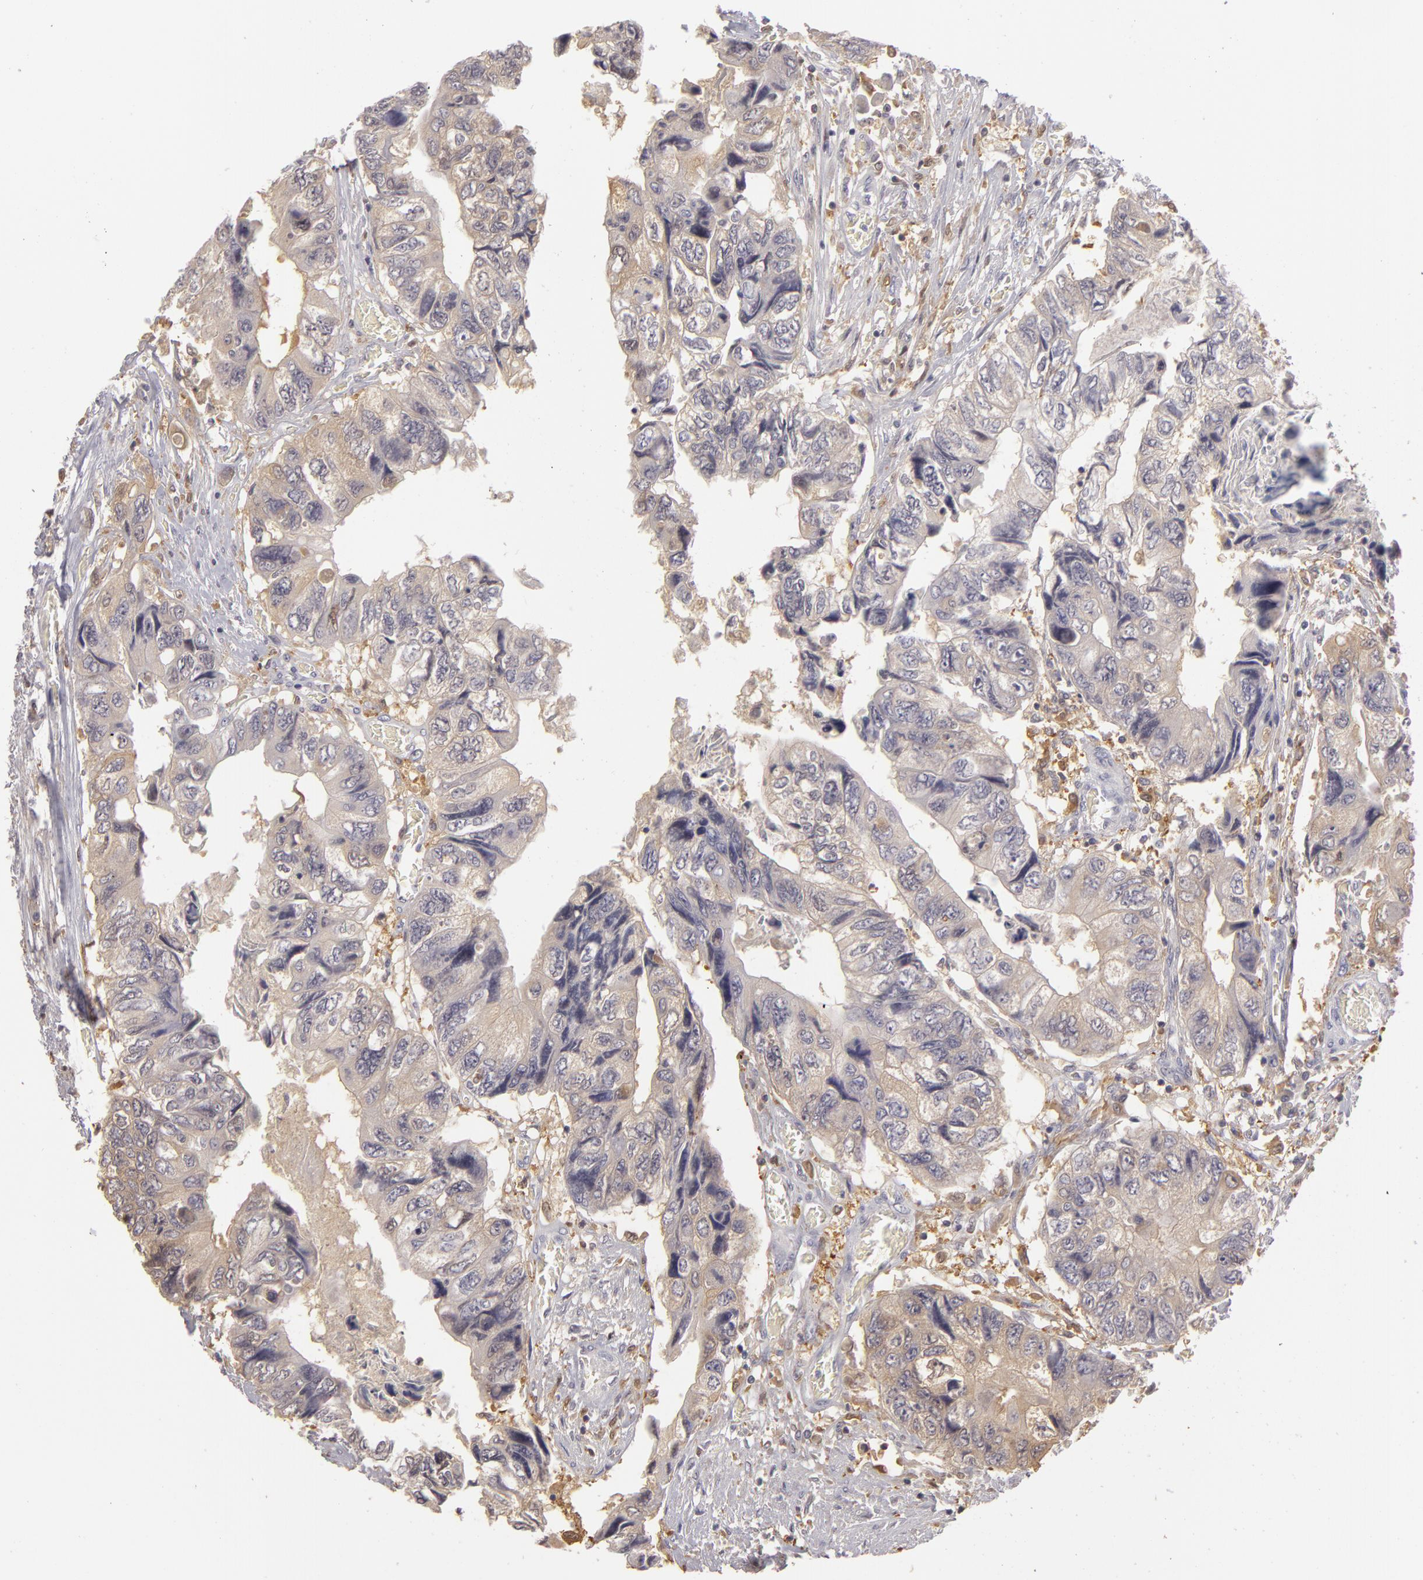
{"staining": {"intensity": "negative", "quantity": "none", "location": "none"}, "tissue": "colorectal cancer", "cell_type": "Tumor cells", "image_type": "cancer", "snomed": [{"axis": "morphology", "description": "Adenocarcinoma, NOS"}, {"axis": "topography", "description": "Rectum"}], "caption": "Human colorectal cancer stained for a protein using immunohistochemistry demonstrates no positivity in tumor cells.", "gene": "GNPDA1", "patient": {"sex": "female", "age": 82}}